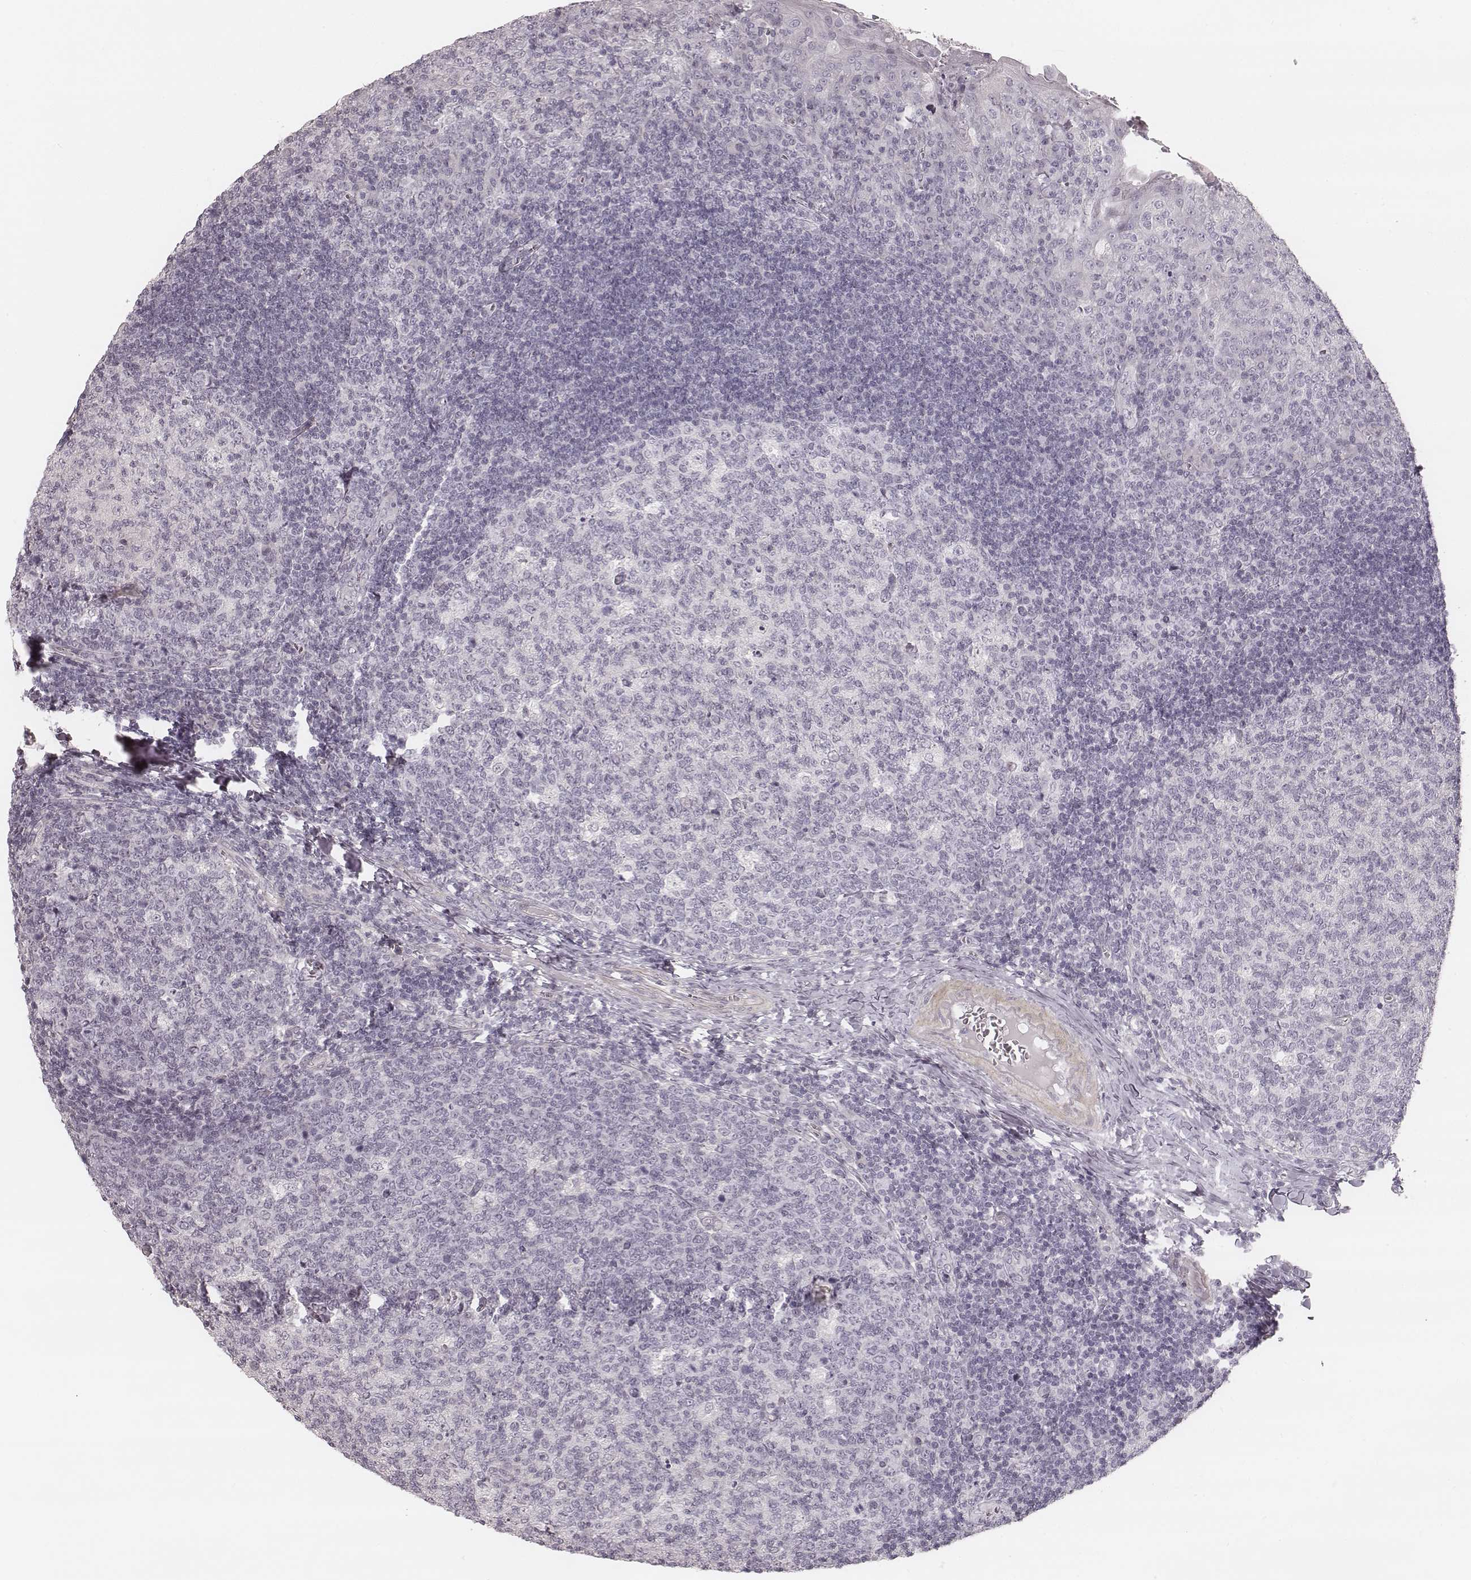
{"staining": {"intensity": "negative", "quantity": "none", "location": "none"}, "tissue": "tonsil", "cell_type": "Germinal center cells", "image_type": "normal", "snomed": [{"axis": "morphology", "description": "Normal tissue, NOS"}, {"axis": "topography", "description": "Tonsil"}], "caption": "Immunohistochemistry (IHC) micrograph of normal tonsil: tonsil stained with DAB demonstrates no significant protein staining in germinal center cells.", "gene": "SPATA24", "patient": {"sex": "female", "age": 13}}